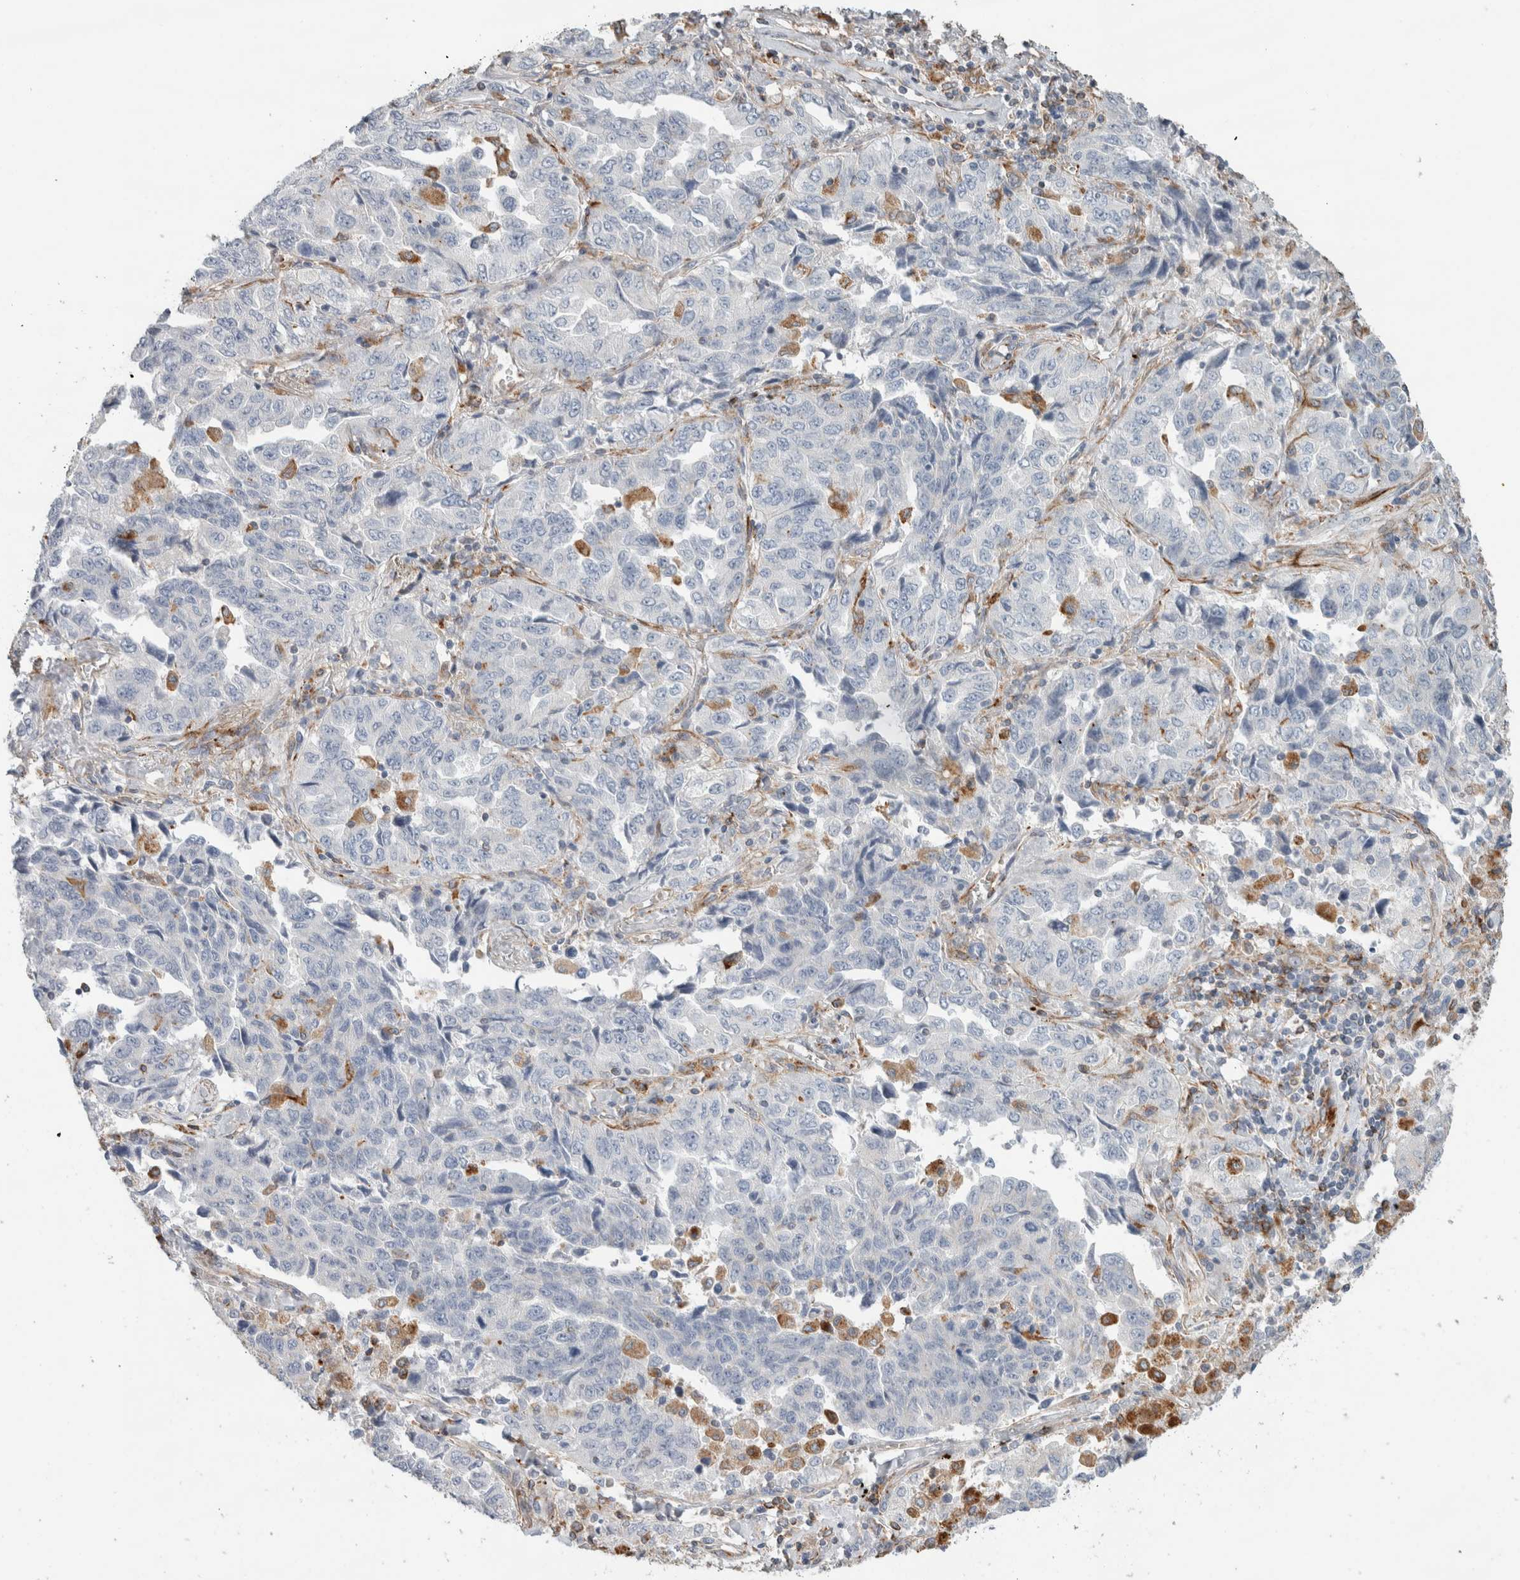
{"staining": {"intensity": "negative", "quantity": "none", "location": "none"}, "tissue": "lung cancer", "cell_type": "Tumor cells", "image_type": "cancer", "snomed": [{"axis": "morphology", "description": "Adenocarcinoma, NOS"}, {"axis": "topography", "description": "Lung"}], "caption": "Protein analysis of lung adenocarcinoma exhibits no significant expression in tumor cells.", "gene": "LY86", "patient": {"sex": "female", "age": 51}}